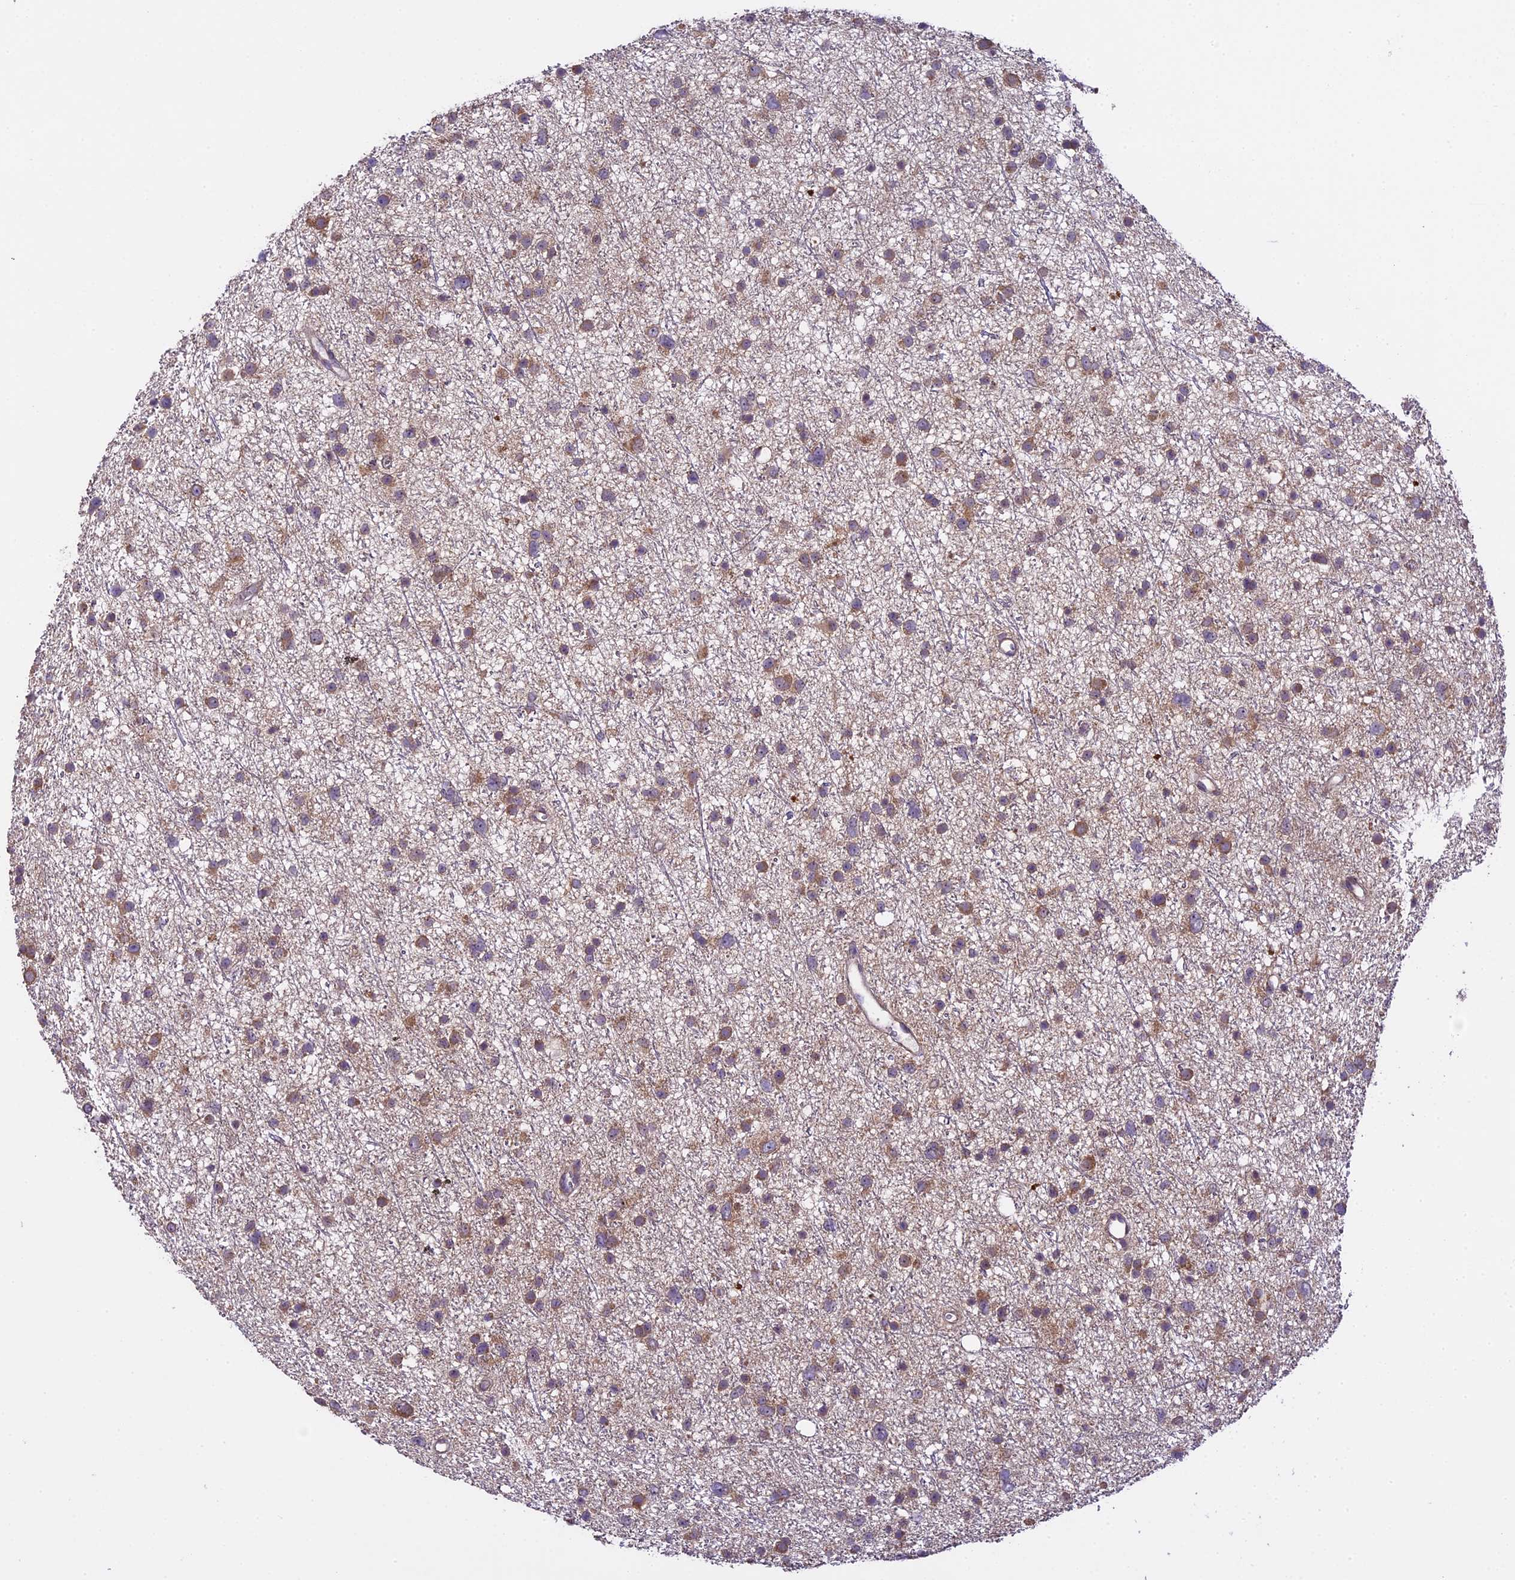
{"staining": {"intensity": "moderate", "quantity": ">75%", "location": "cytoplasmic/membranous"}, "tissue": "glioma", "cell_type": "Tumor cells", "image_type": "cancer", "snomed": [{"axis": "morphology", "description": "Glioma, malignant, Low grade"}, {"axis": "topography", "description": "Cerebral cortex"}], "caption": "A brown stain highlights moderate cytoplasmic/membranous positivity of a protein in human malignant glioma (low-grade) tumor cells.", "gene": "SPIRE1", "patient": {"sex": "female", "age": 39}}